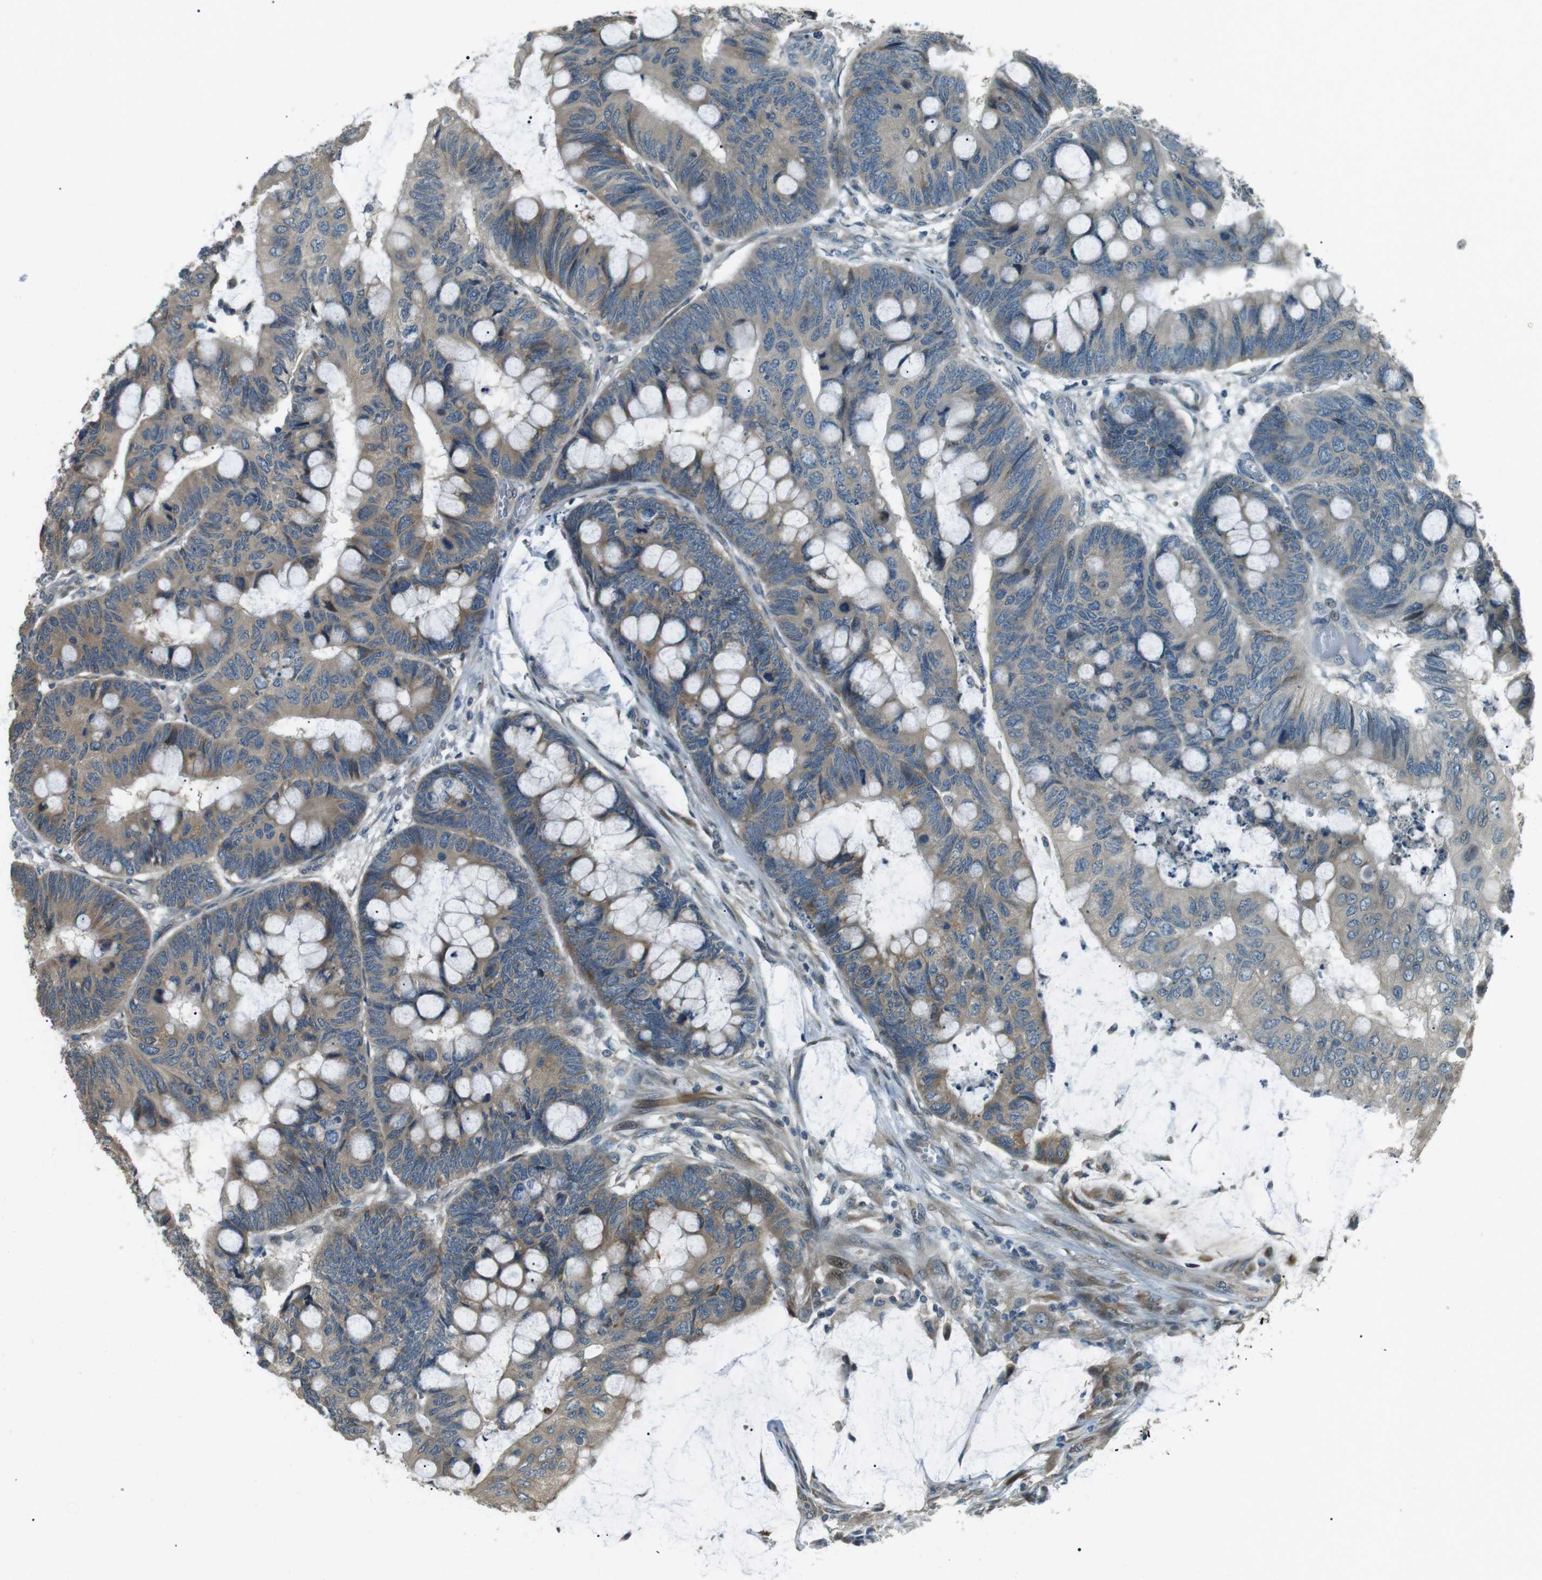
{"staining": {"intensity": "moderate", "quantity": ">75%", "location": "cytoplasmic/membranous"}, "tissue": "colorectal cancer", "cell_type": "Tumor cells", "image_type": "cancer", "snomed": [{"axis": "morphology", "description": "Normal tissue, NOS"}, {"axis": "morphology", "description": "Adenocarcinoma, NOS"}, {"axis": "topography", "description": "Rectum"}], "caption": "Protein expression analysis of colorectal adenocarcinoma demonstrates moderate cytoplasmic/membranous staining in about >75% of tumor cells.", "gene": "TMEM74", "patient": {"sex": "male", "age": 92}}